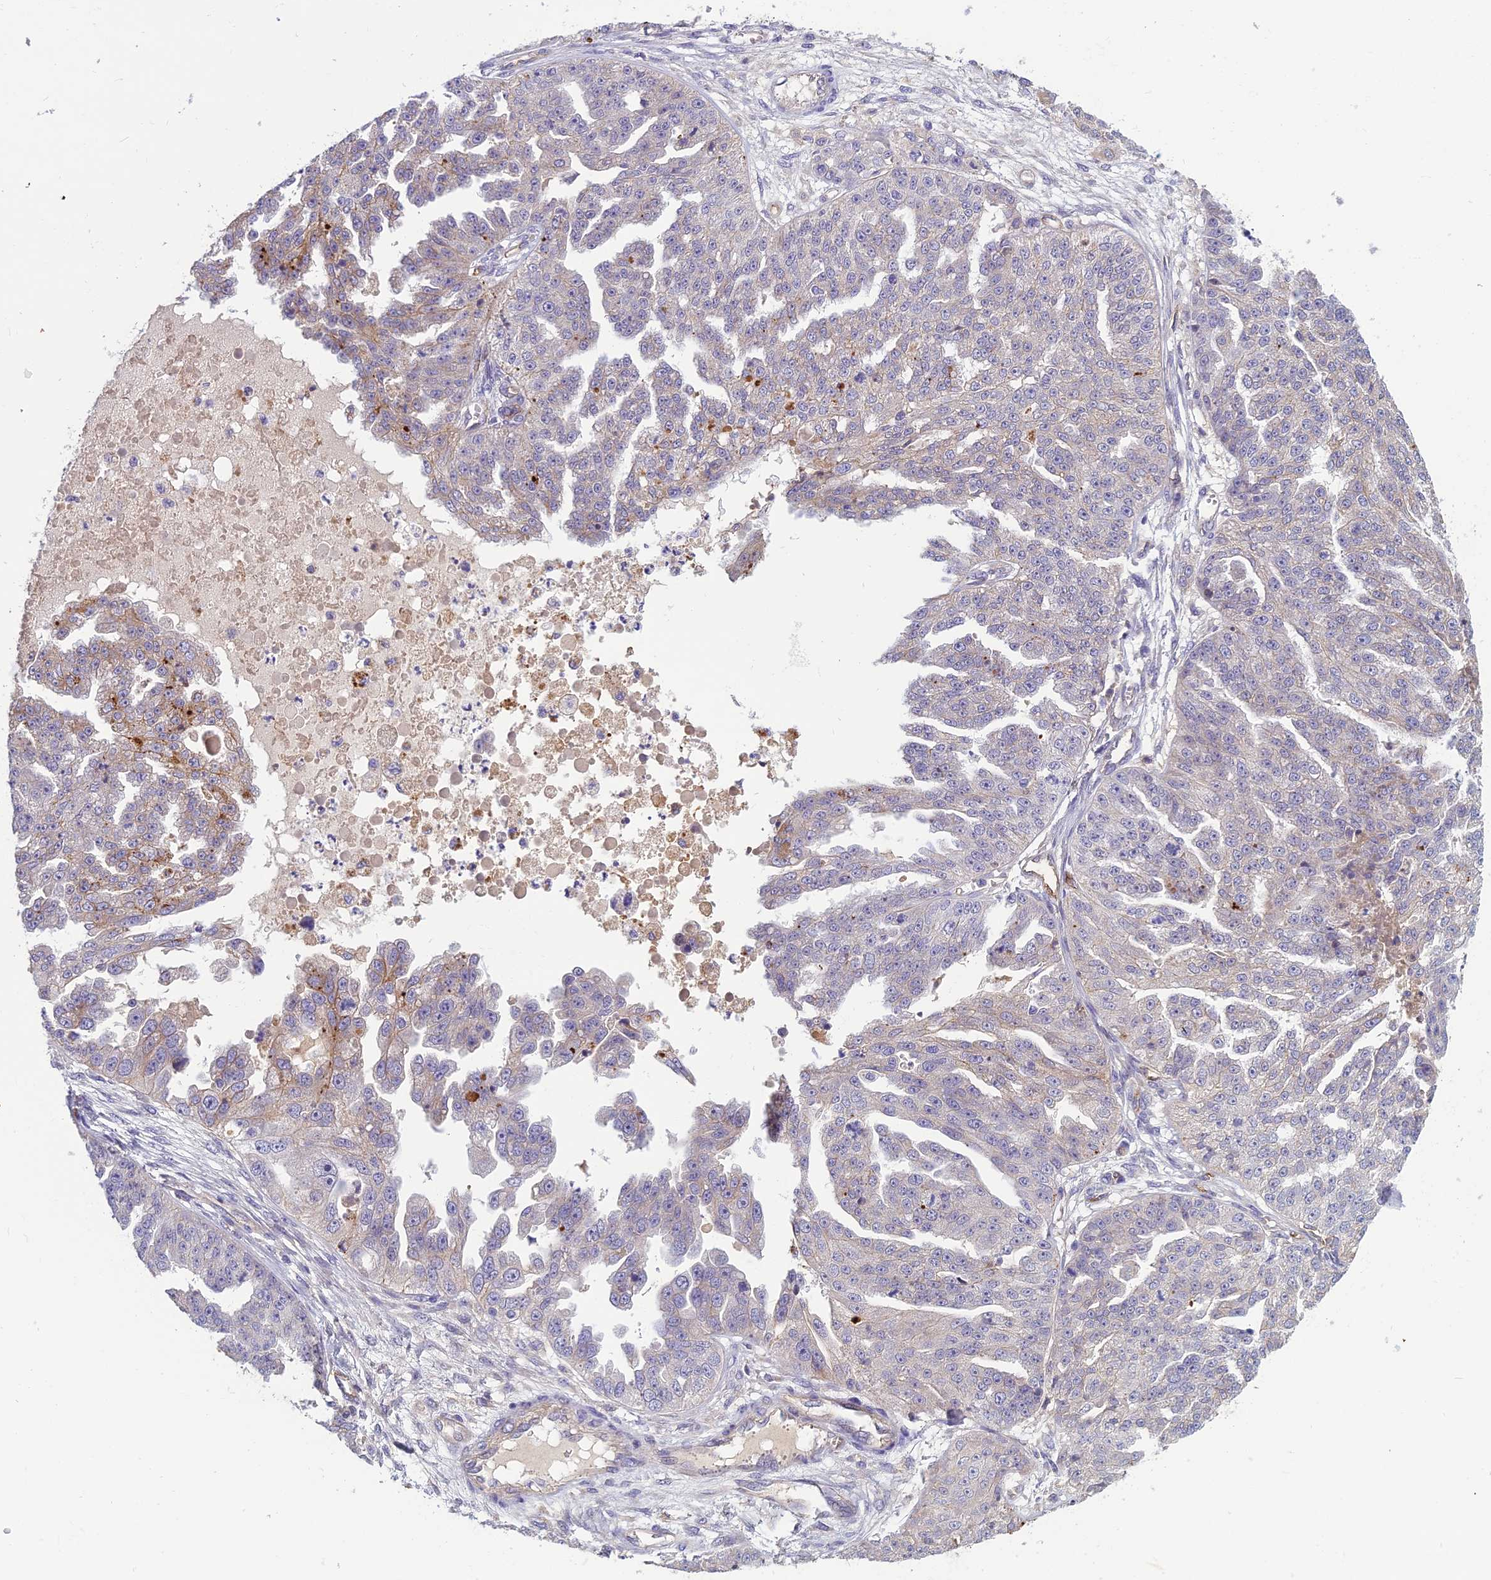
{"staining": {"intensity": "weak", "quantity": "<25%", "location": "cytoplasmic/membranous"}, "tissue": "ovarian cancer", "cell_type": "Tumor cells", "image_type": "cancer", "snomed": [{"axis": "morphology", "description": "Cystadenocarcinoma, serous, NOS"}, {"axis": "topography", "description": "Ovary"}], "caption": "An image of ovarian cancer stained for a protein reveals no brown staining in tumor cells. The staining is performed using DAB brown chromogen with nuclei counter-stained in using hematoxylin.", "gene": "TSPAN15", "patient": {"sex": "female", "age": 58}}